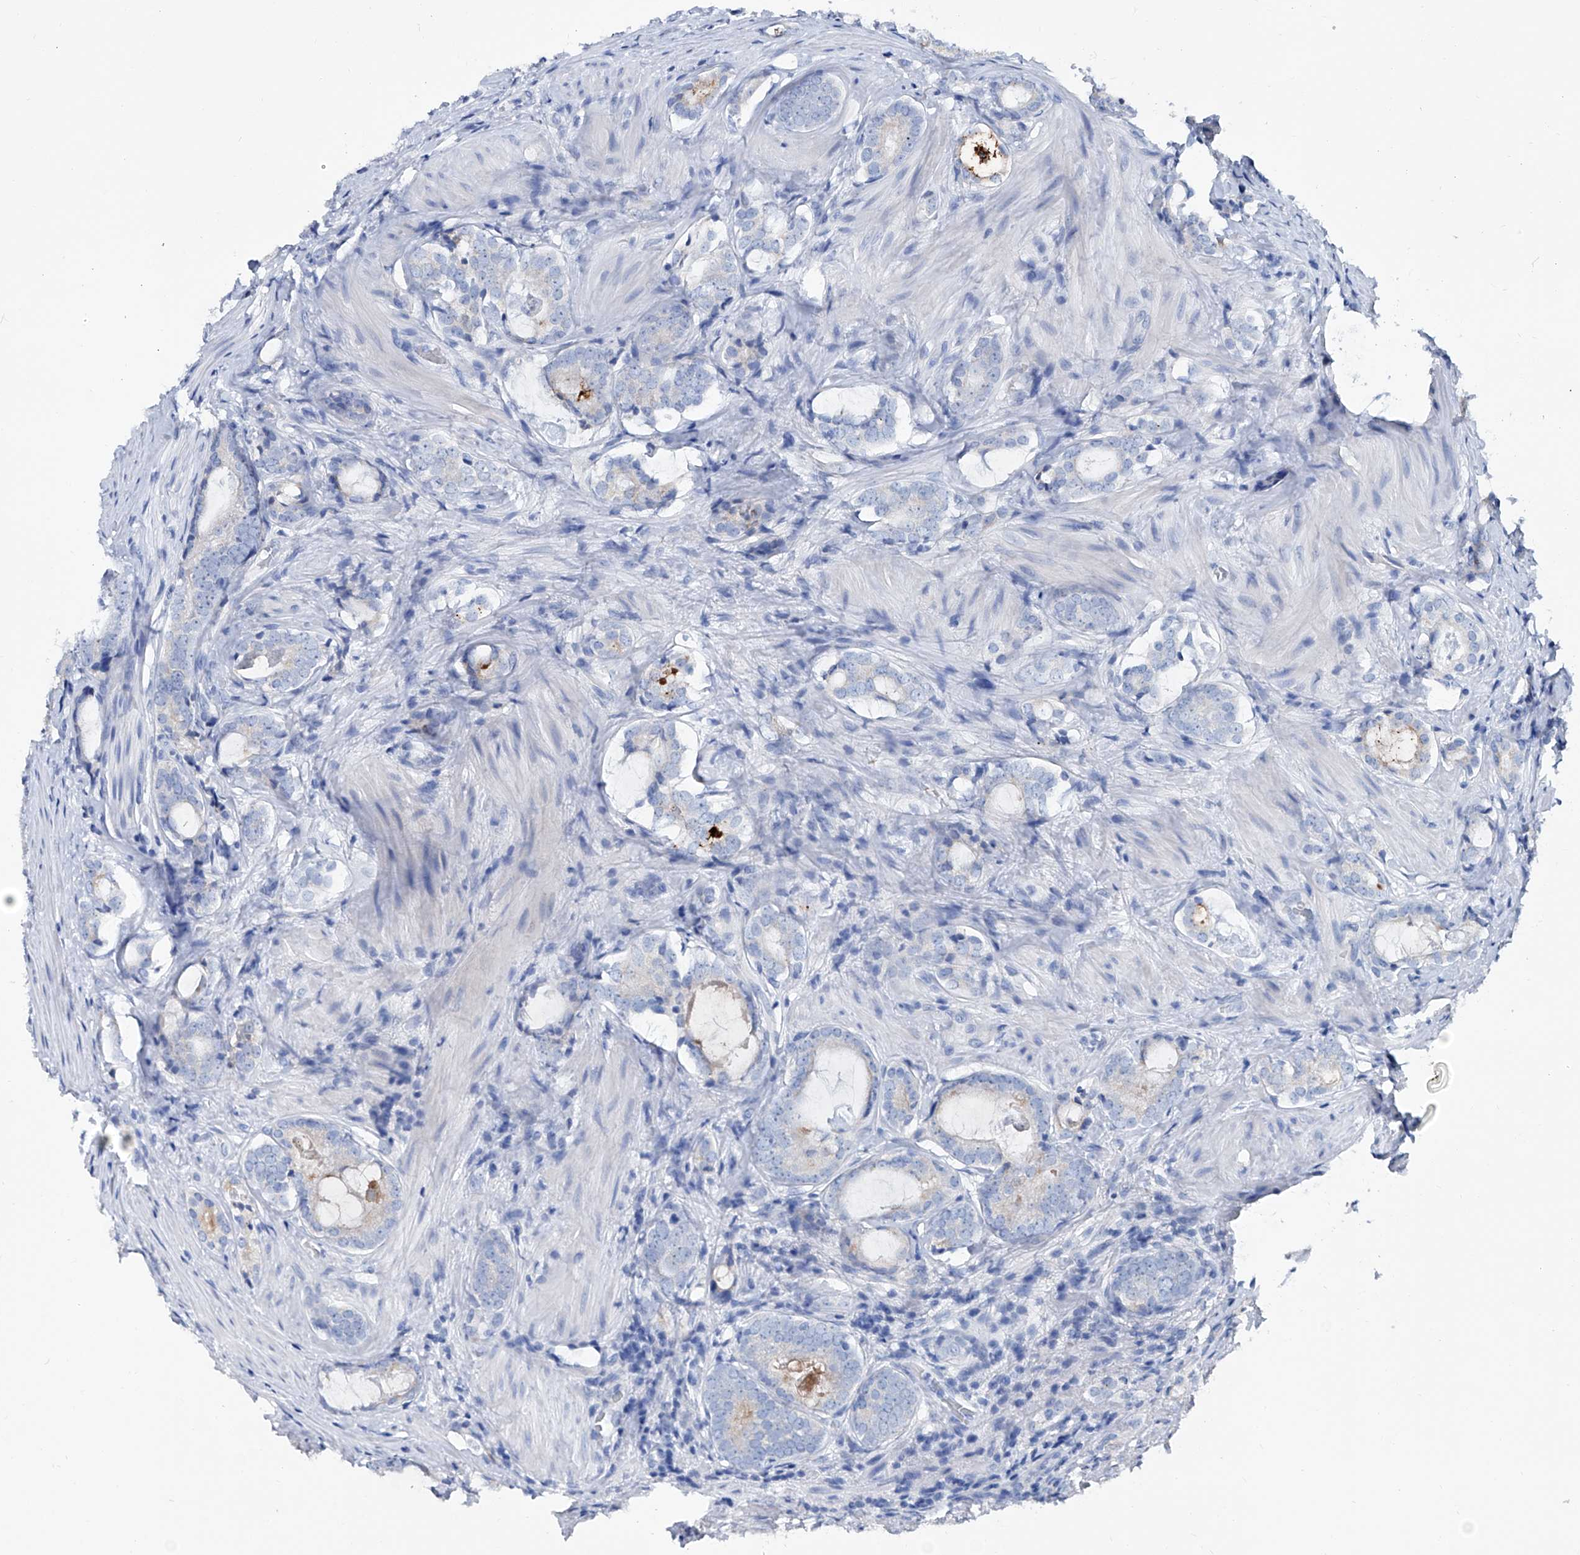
{"staining": {"intensity": "negative", "quantity": "none", "location": "none"}, "tissue": "prostate cancer", "cell_type": "Tumor cells", "image_type": "cancer", "snomed": [{"axis": "morphology", "description": "Adenocarcinoma, High grade"}, {"axis": "topography", "description": "Prostate"}], "caption": "There is no significant staining in tumor cells of high-grade adenocarcinoma (prostate).", "gene": "KLHL17", "patient": {"sex": "male", "age": 63}}